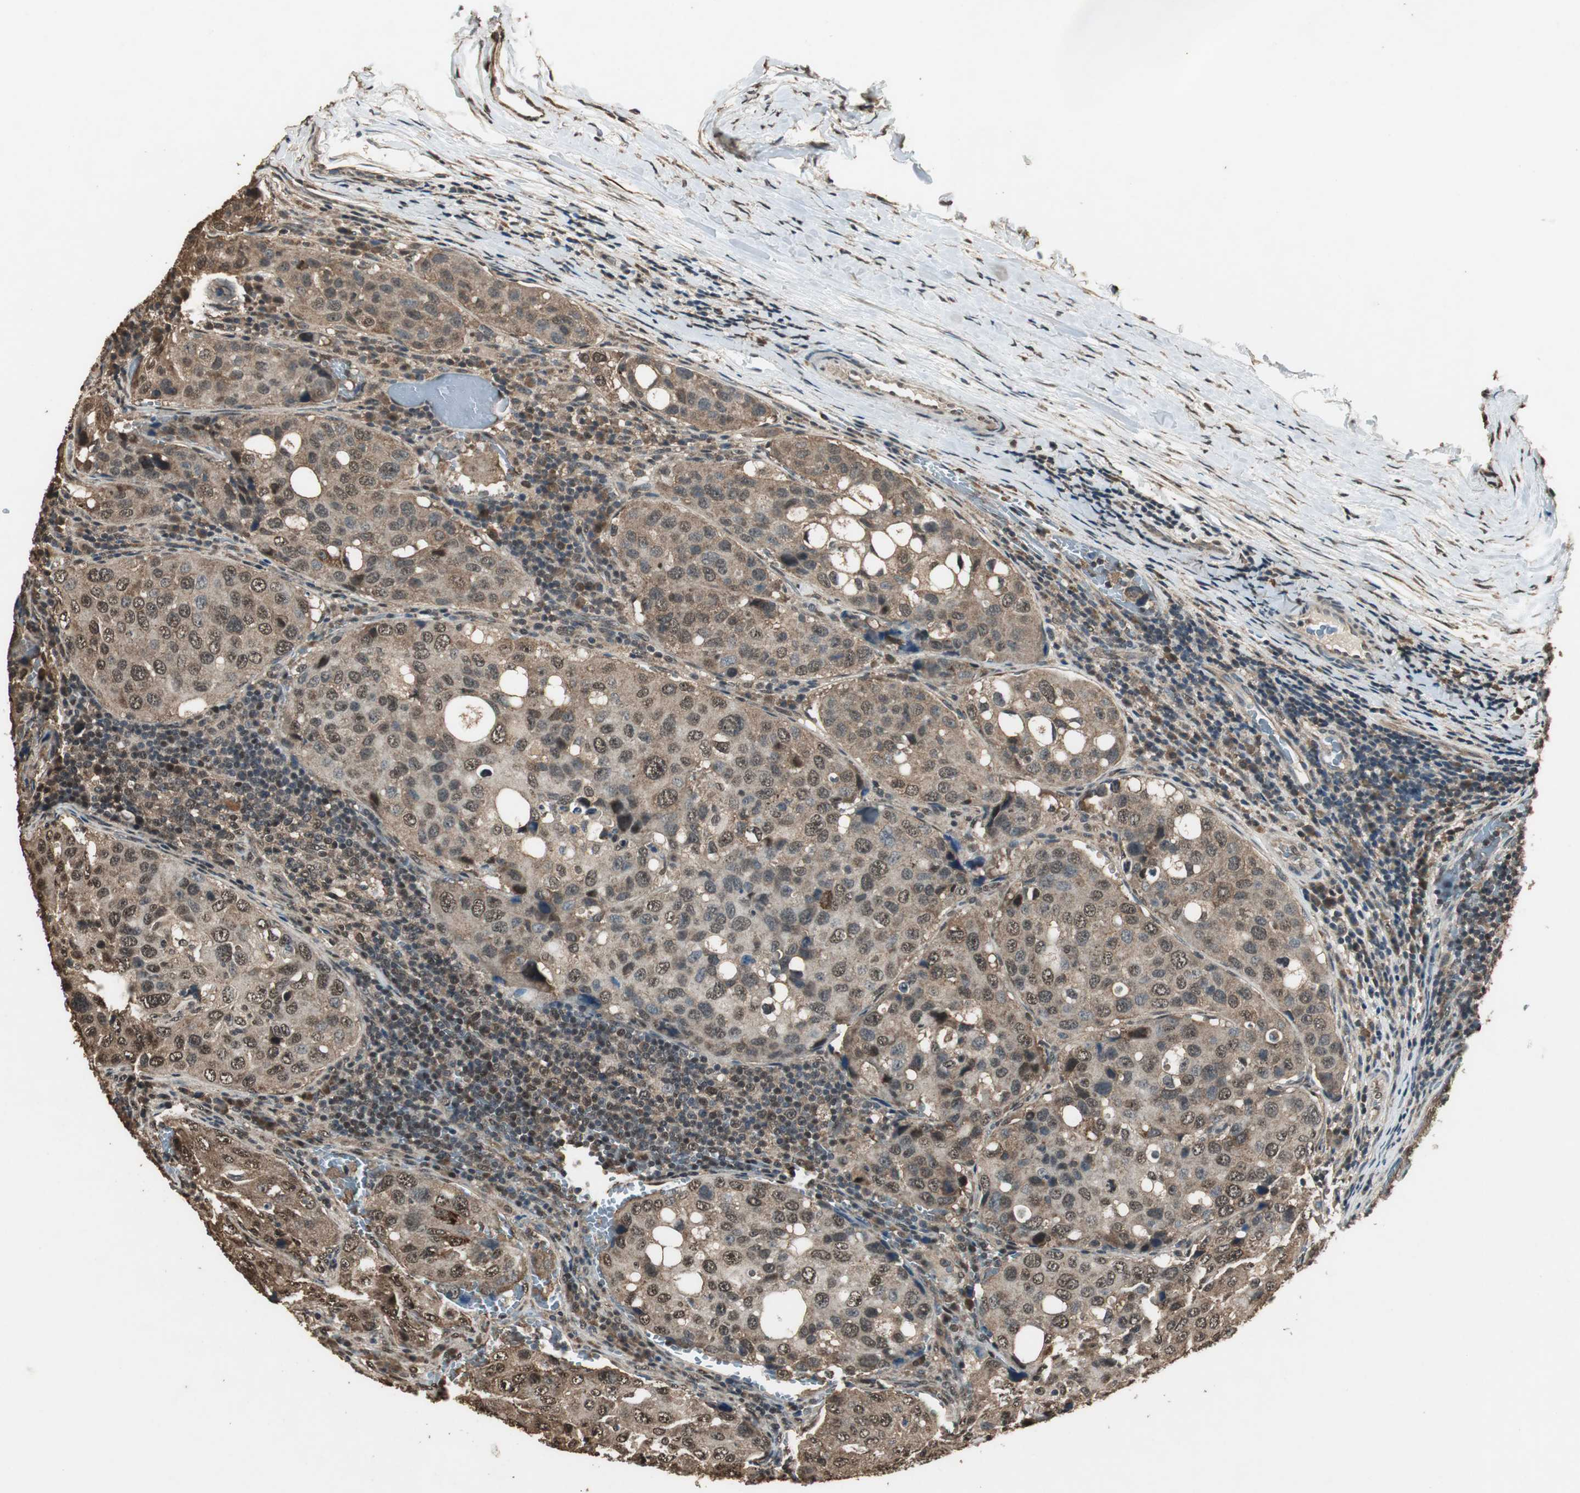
{"staining": {"intensity": "strong", "quantity": ">75%", "location": "cytoplasmic/membranous,nuclear"}, "tissue": "urothelial cancer", "cell_type": "Tumor cells", "image_type": "cancer", "snomed": [{"axis": "morphology", "description": "Urothelial carcinoma, High grade"}, {"axis": "topography", "description": "Lymph node"}, {"axis": "topography", "description": "Urinary bladder"}], "caption": "DAB (3,3'-diaminobenzidine) immunohistochemical staining of high-grade urothelial carcinoma exhibits strong cytoplasmic/membranous and nuclear protein positivity in approximately >75% of tumor cells.", "gene": "PPP1R13B", "patient": {"sex": "male", "age": 51}}